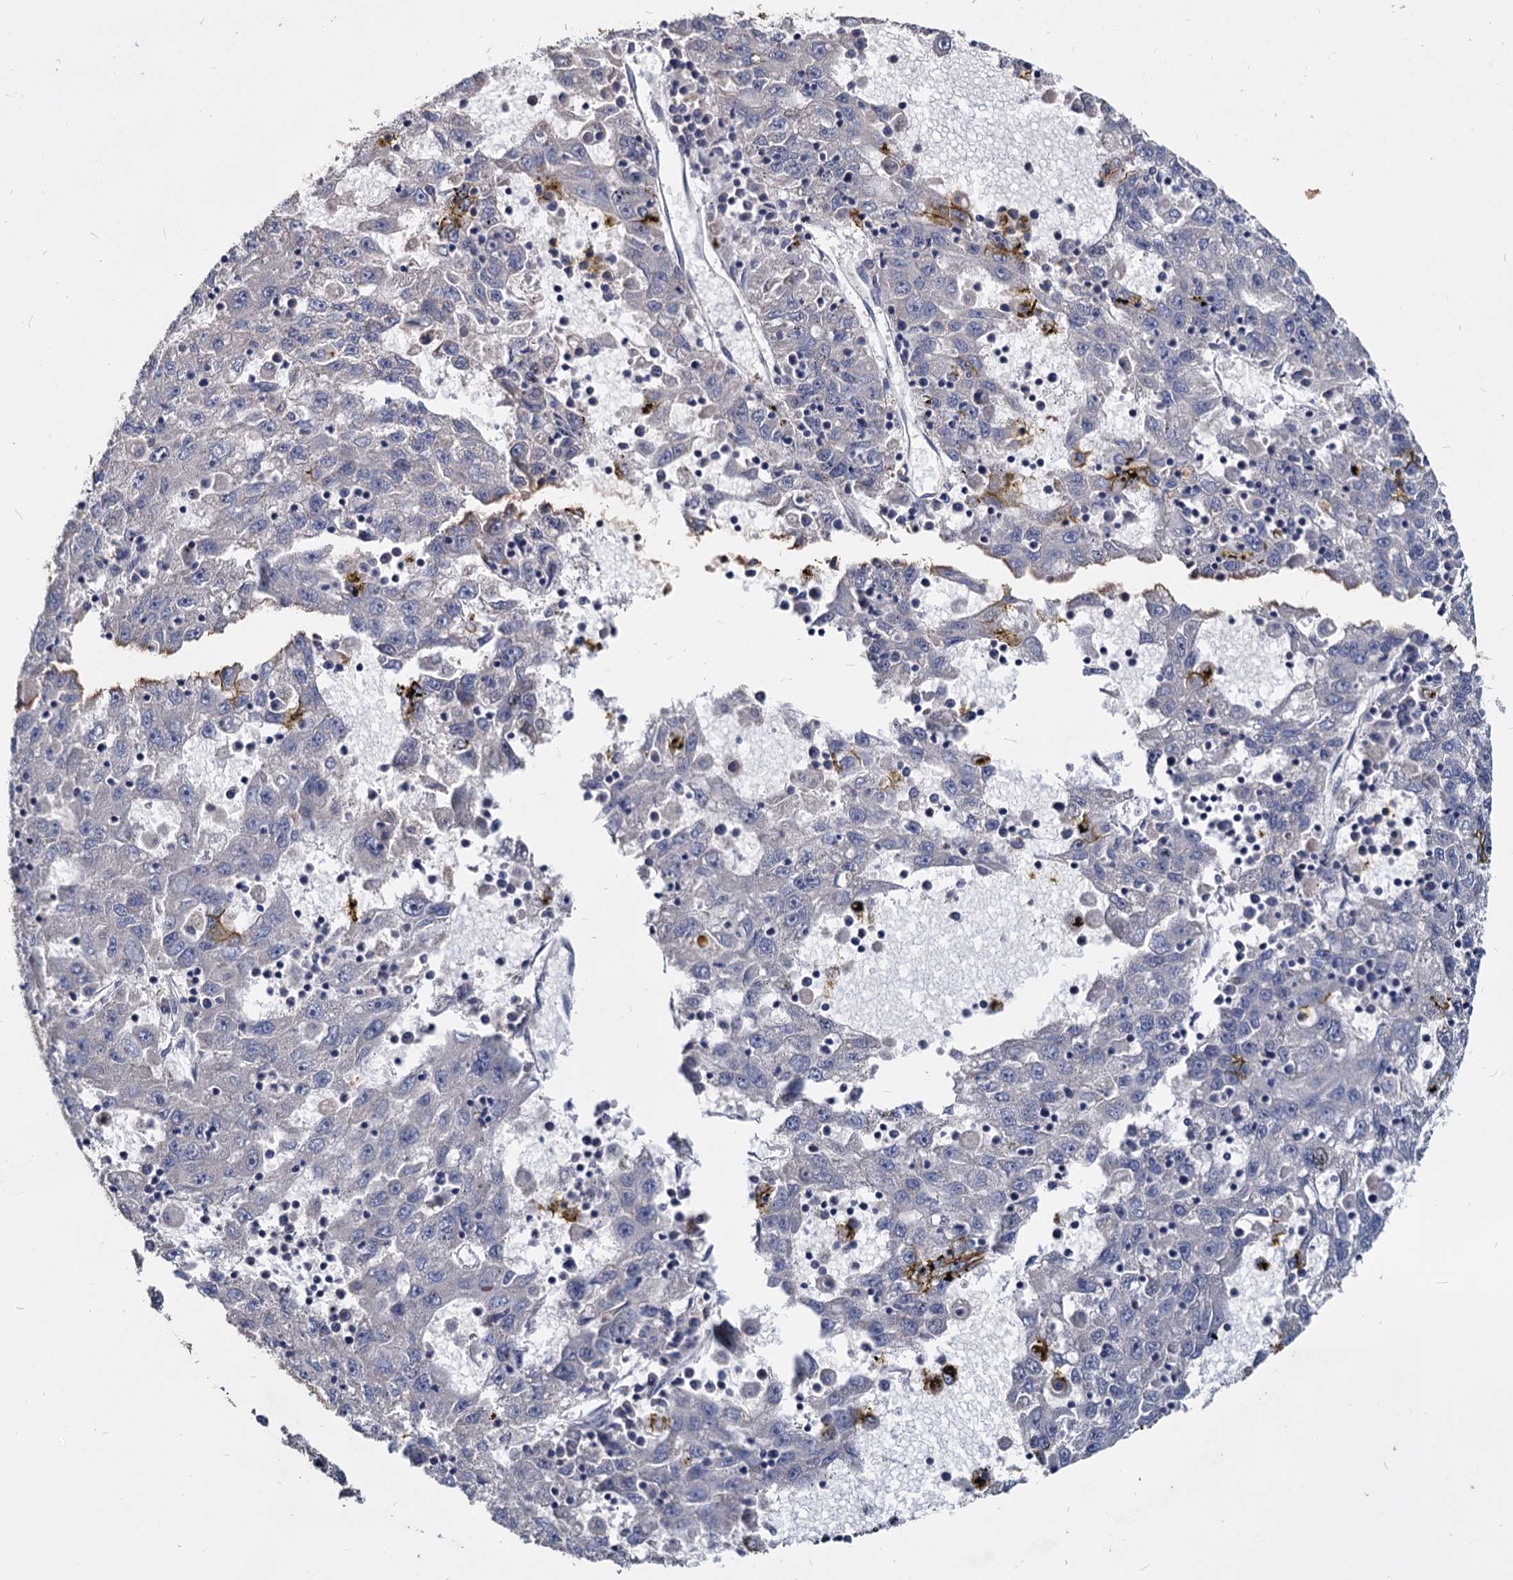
{"staining": {"intensity": "negative", "quantity": "none", "location": "none"}, "tissue": "liver cancer", "cell_type": "Tumor cells", "image_type": "cancer", "snomed": [{"axis": "morphology", "description": "Carcinoma, Hepatocellular, NOS"}, {"axis": "topography", "description": "Liver"}], "caption": "High magnification brightfield microscopy of liver hepatocellular carcinoma stained with DAB (brown) and counterstained with hematoxylin (blue): tumor cells show no significant positivity.", "gene": "DEPDC4", "patient": {"sex": "male", "age": 49}}